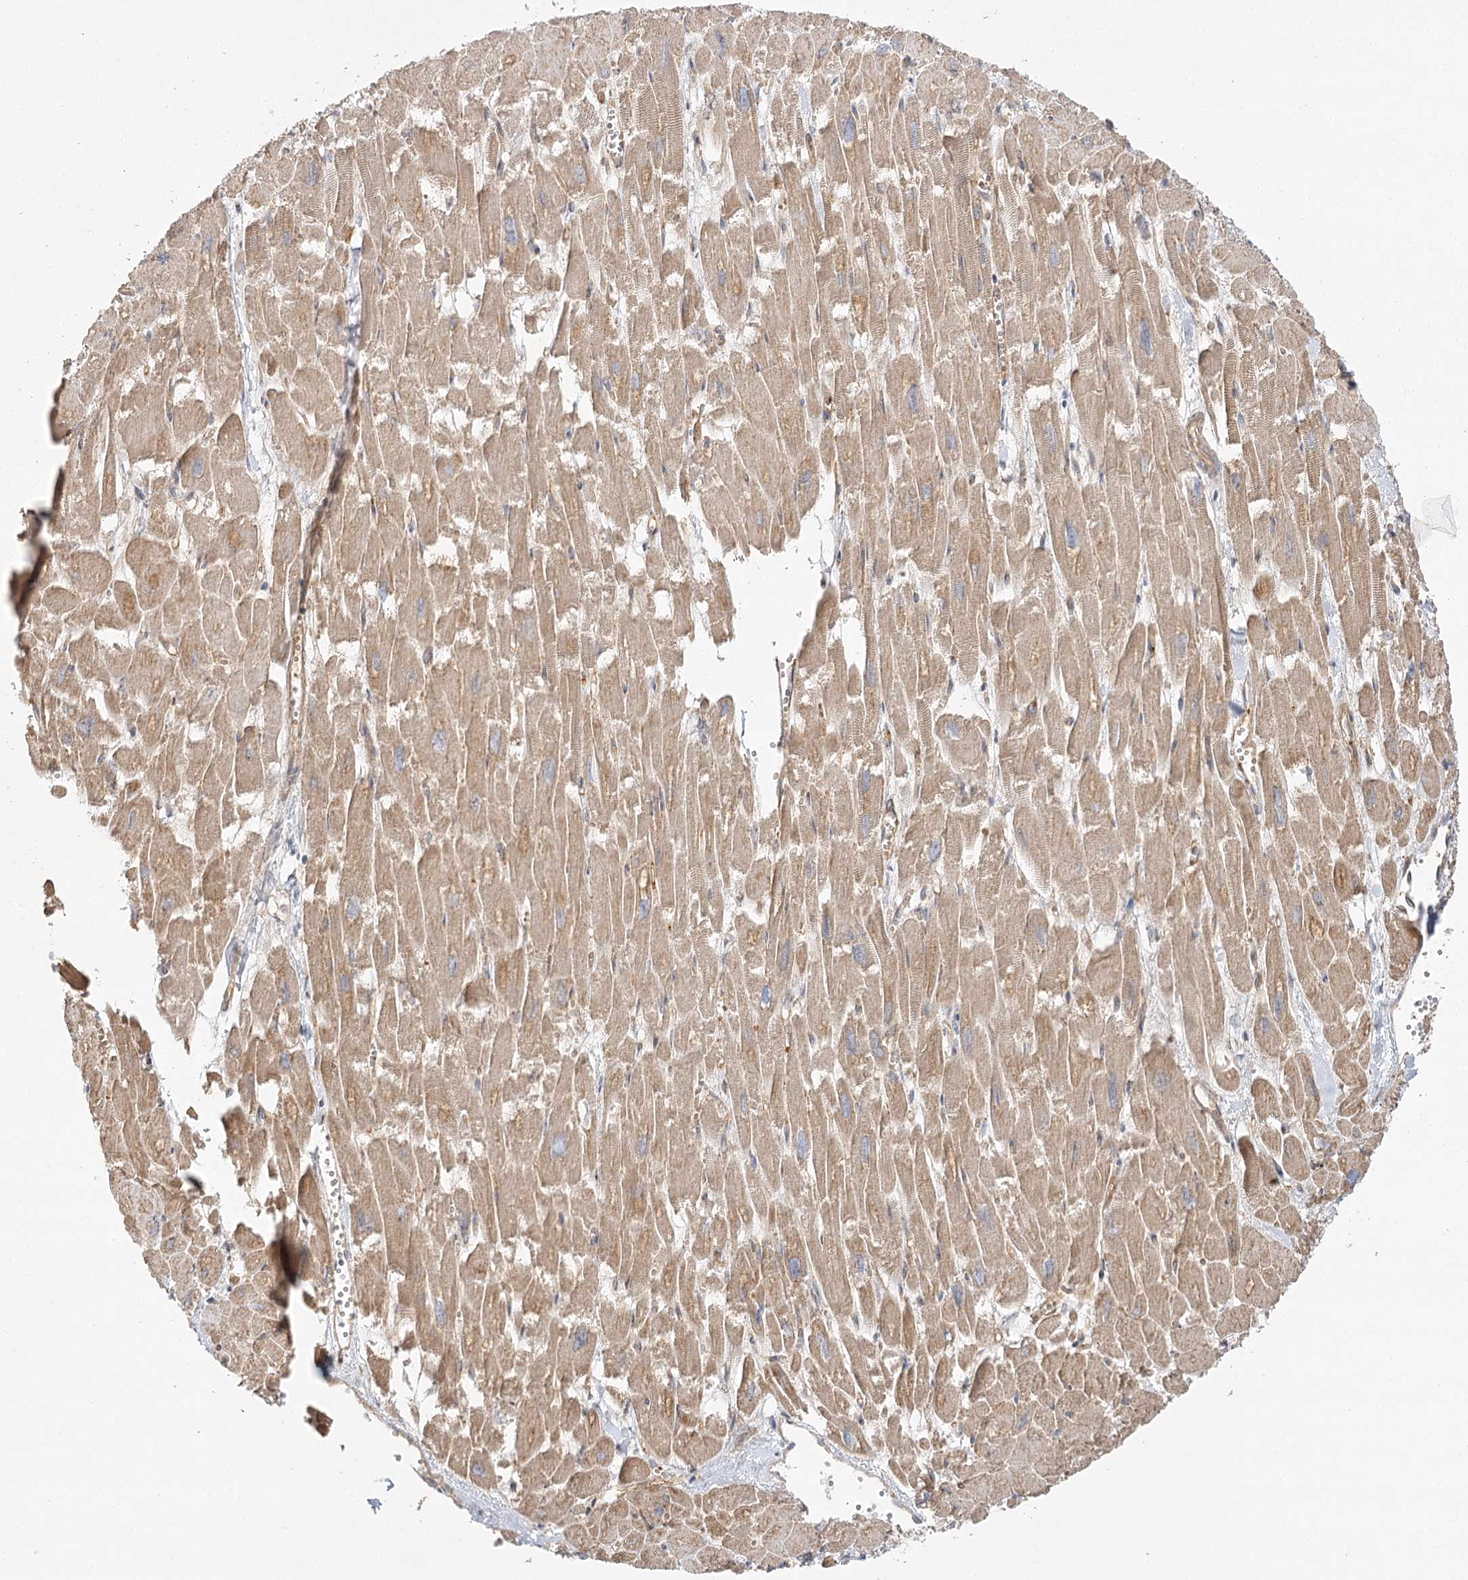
{"staining": {"intensity": "moderate", "quantity": ">75%", "location": "cytoplasmic/membranous"}, "tissue": "heart muscle", "cell_type": "Cardiomyocytes", "image_type": "normal", "snomed": [{"axis": "morphology", "description": "Normal tissue, NOS"}, {"axis": "topography", "description": "Heart"}], "caption": "A medium amount of moderate cytoplasmic/membranous positivity is identified in about >75% of cardiomyocytes in normal heart muscle. Immunohistochemistry stains the protein of interest in brown and the nuclei are stained blue.", "gene": "ZFYVE16", "patient": {"sex": "male", "age": 54}}